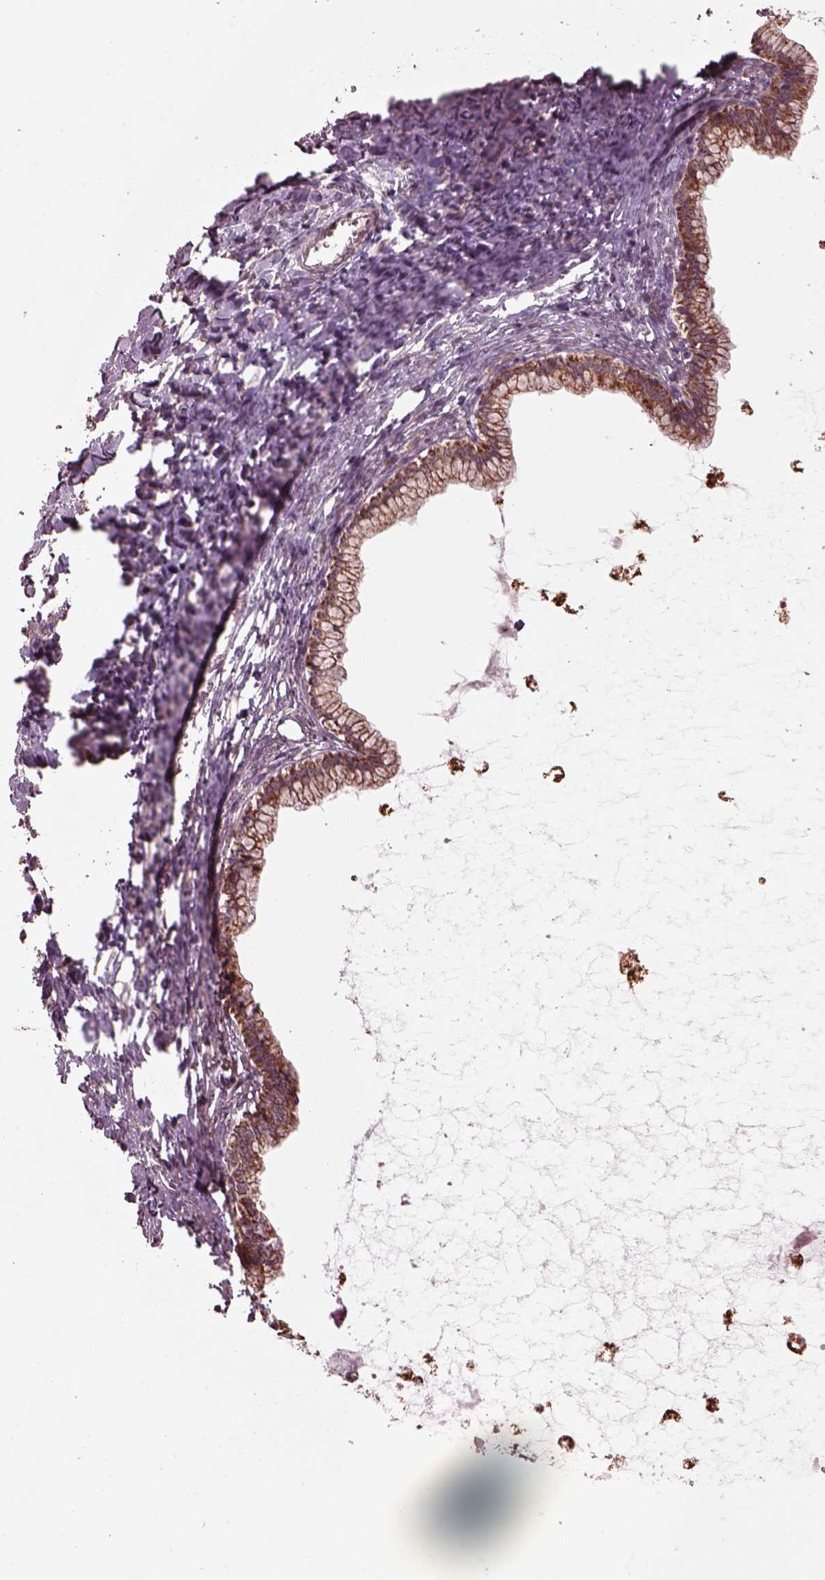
{"staining": {"intensity": "strong", "quantity": ">75%", "location": "cytoplasmic/membranous"}, "tissue": "ovarian cancer", "cell_type": "Tumor cells", "image_type": "cancer", "snomed": [{"axis": "morphology", "description": "Cystadenocarcinoma, mucinous, NOS"}, {"axis": "topography", "description": "Ovary"}], "caption": "A micrograph showing strong cytoplasmic/membranous positivity in approximately >75% of tumor cells in ovarian mucinous cystadenocarcinoma, as visualized by brown immunohistochemical staining.", "gene": "SEL1L3", "patient": {"sex": "female", "age": 41}}